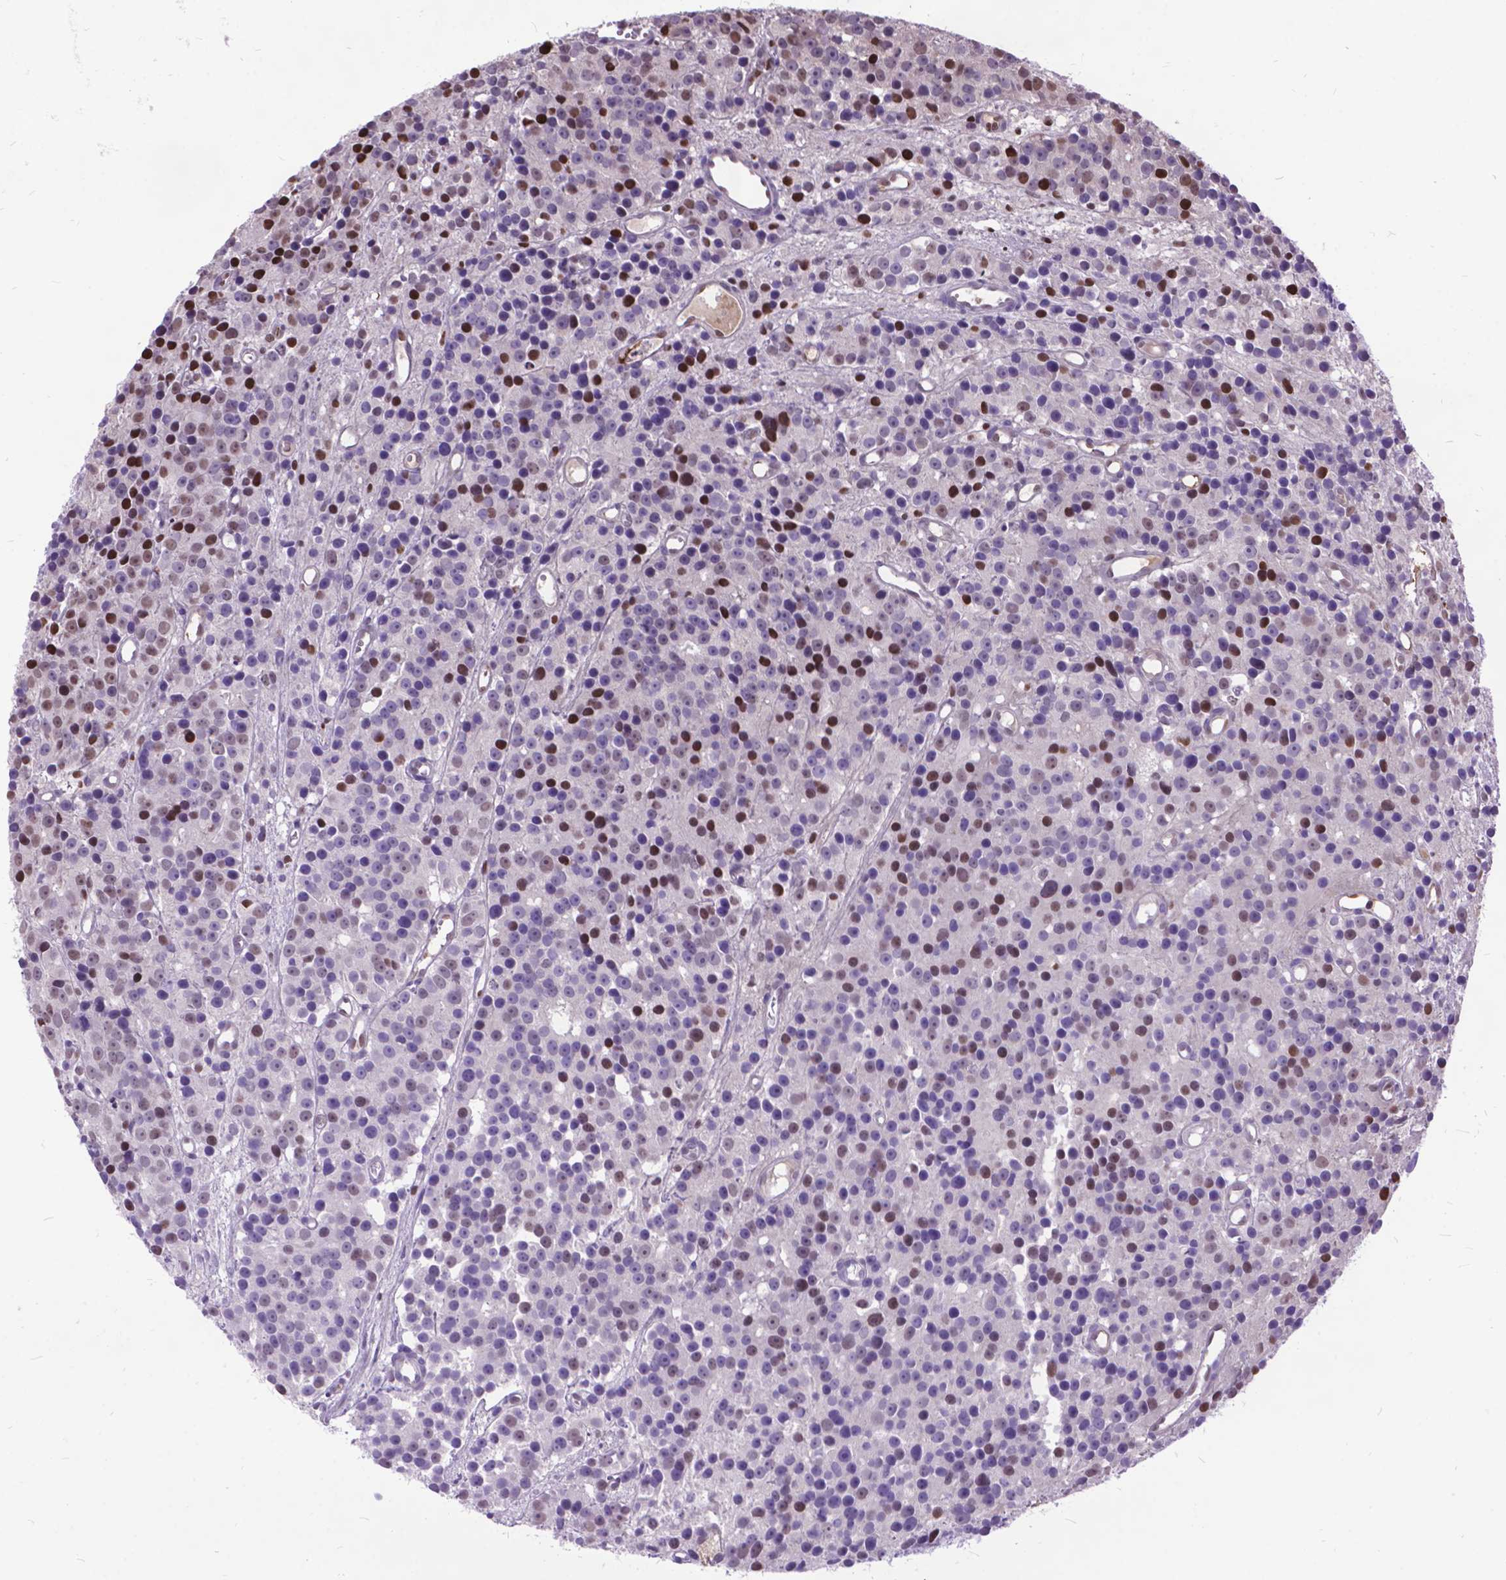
{"staining": {"intensity": "strong", "quantity": "<25%", "location": "nuclear"}, "tissue": "prostate cancer", "cell_type": "Tumor cells", "image_type": "cancer", "snomed": [{"axis": "morphology", "description": "Adenocarcinoma, High grade"}, {"axis": "topography", "description": "Prostate"}], "caption": "Brown immunohistochemical staining in prostate cancer exhibits strong nuclear expression in about <25% of tumor cells.", "gene": "POLE4", "patient": {"sex": "male", "age": 77}}